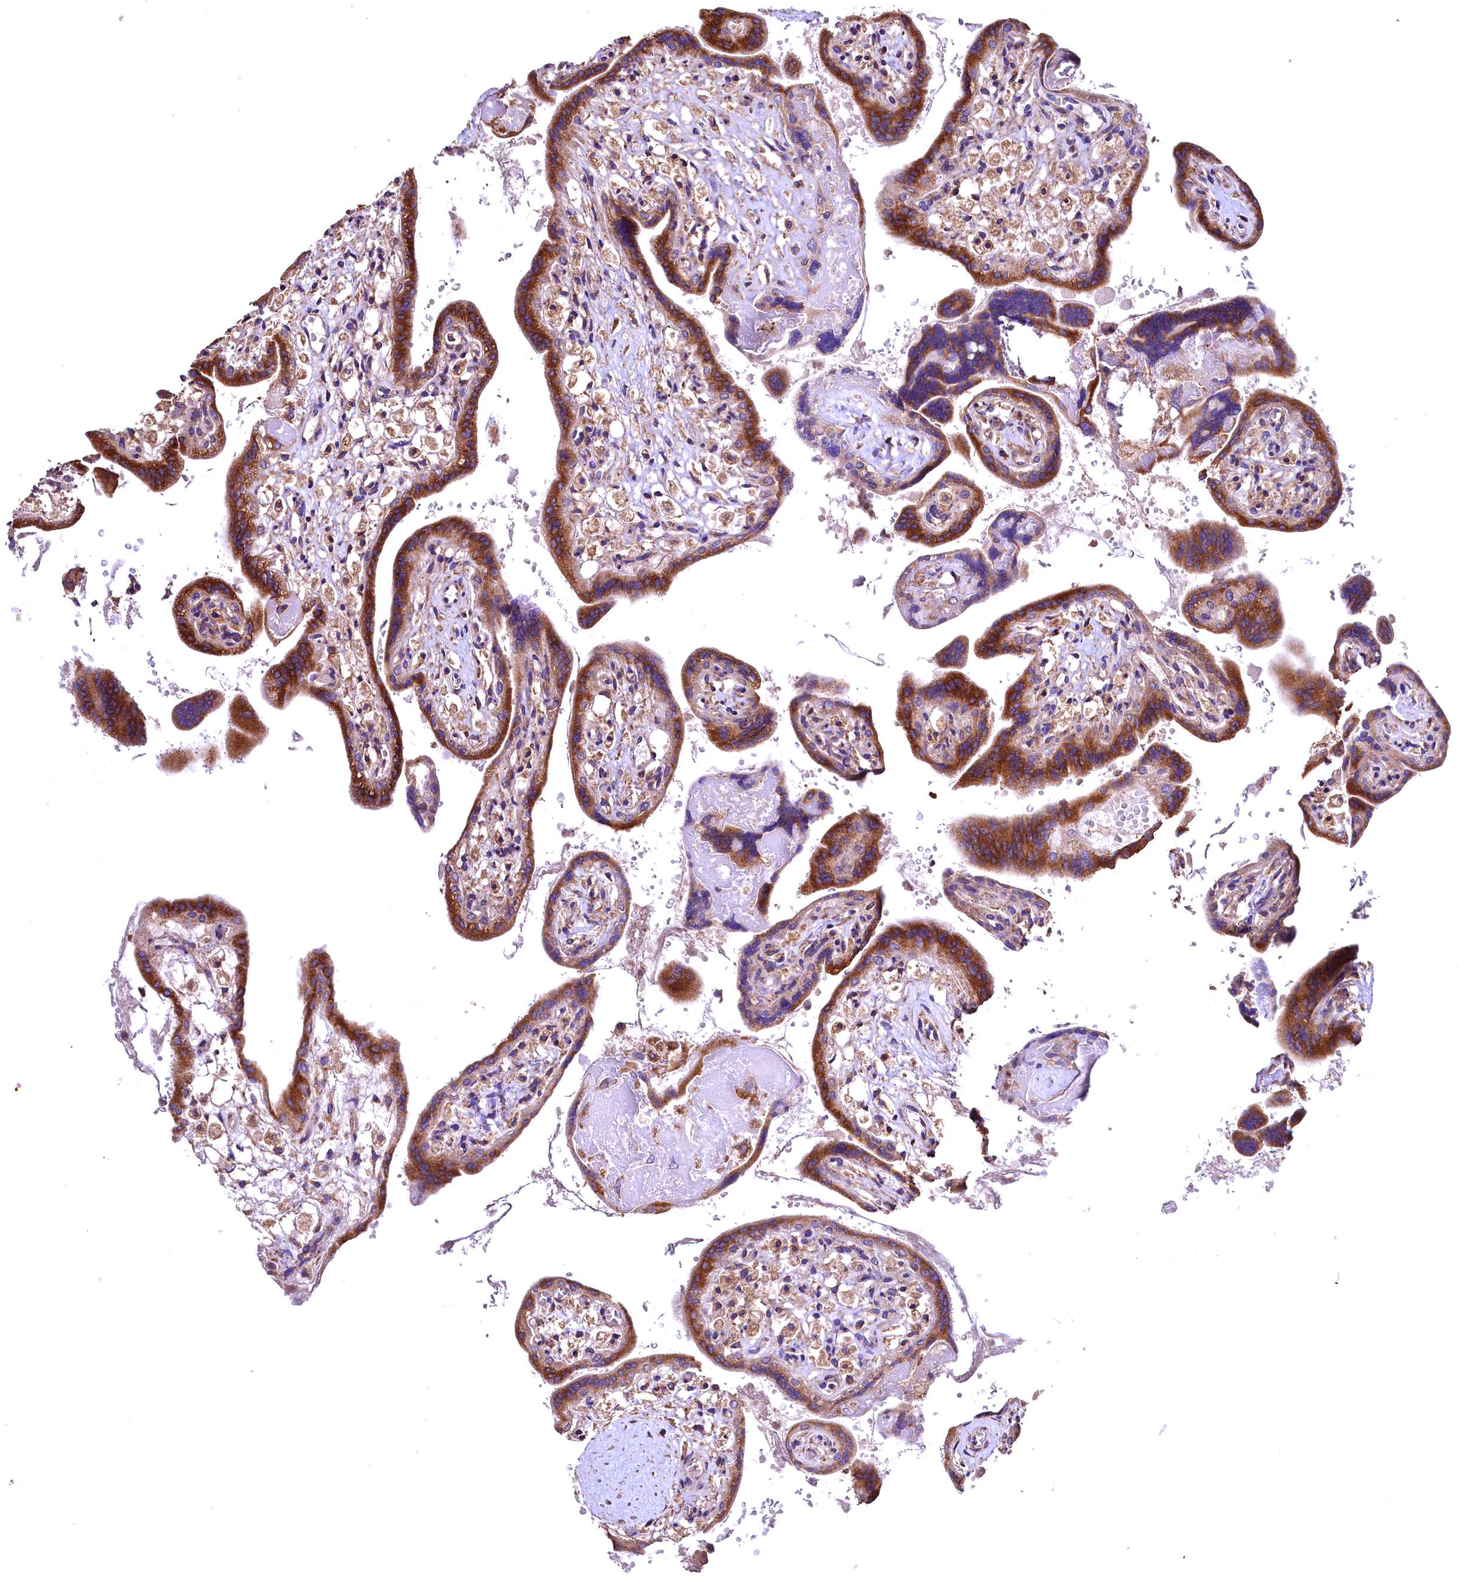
{"staining": {"intensity": "strong", "quantity": ">75%", "location": "cytoplasmic/membranous"}, "tissue": "placenta", "cell_type": "Trophoblastic cells", "image_type": "normal", "snomed": [{"axis": "morphology", "description": "Normal tissue, NOS"}, {"axis": "topography", "description": "Placenta"}], "caption": "There is high levels of strong cytoplasmic/membranous positivity in trophoblastic cells of unremarkable placenta, as demonstrated by immunohistochemical staining (brown color).", "gene": "ENKD1", "patient": {"sex": "female", "age": 37}}